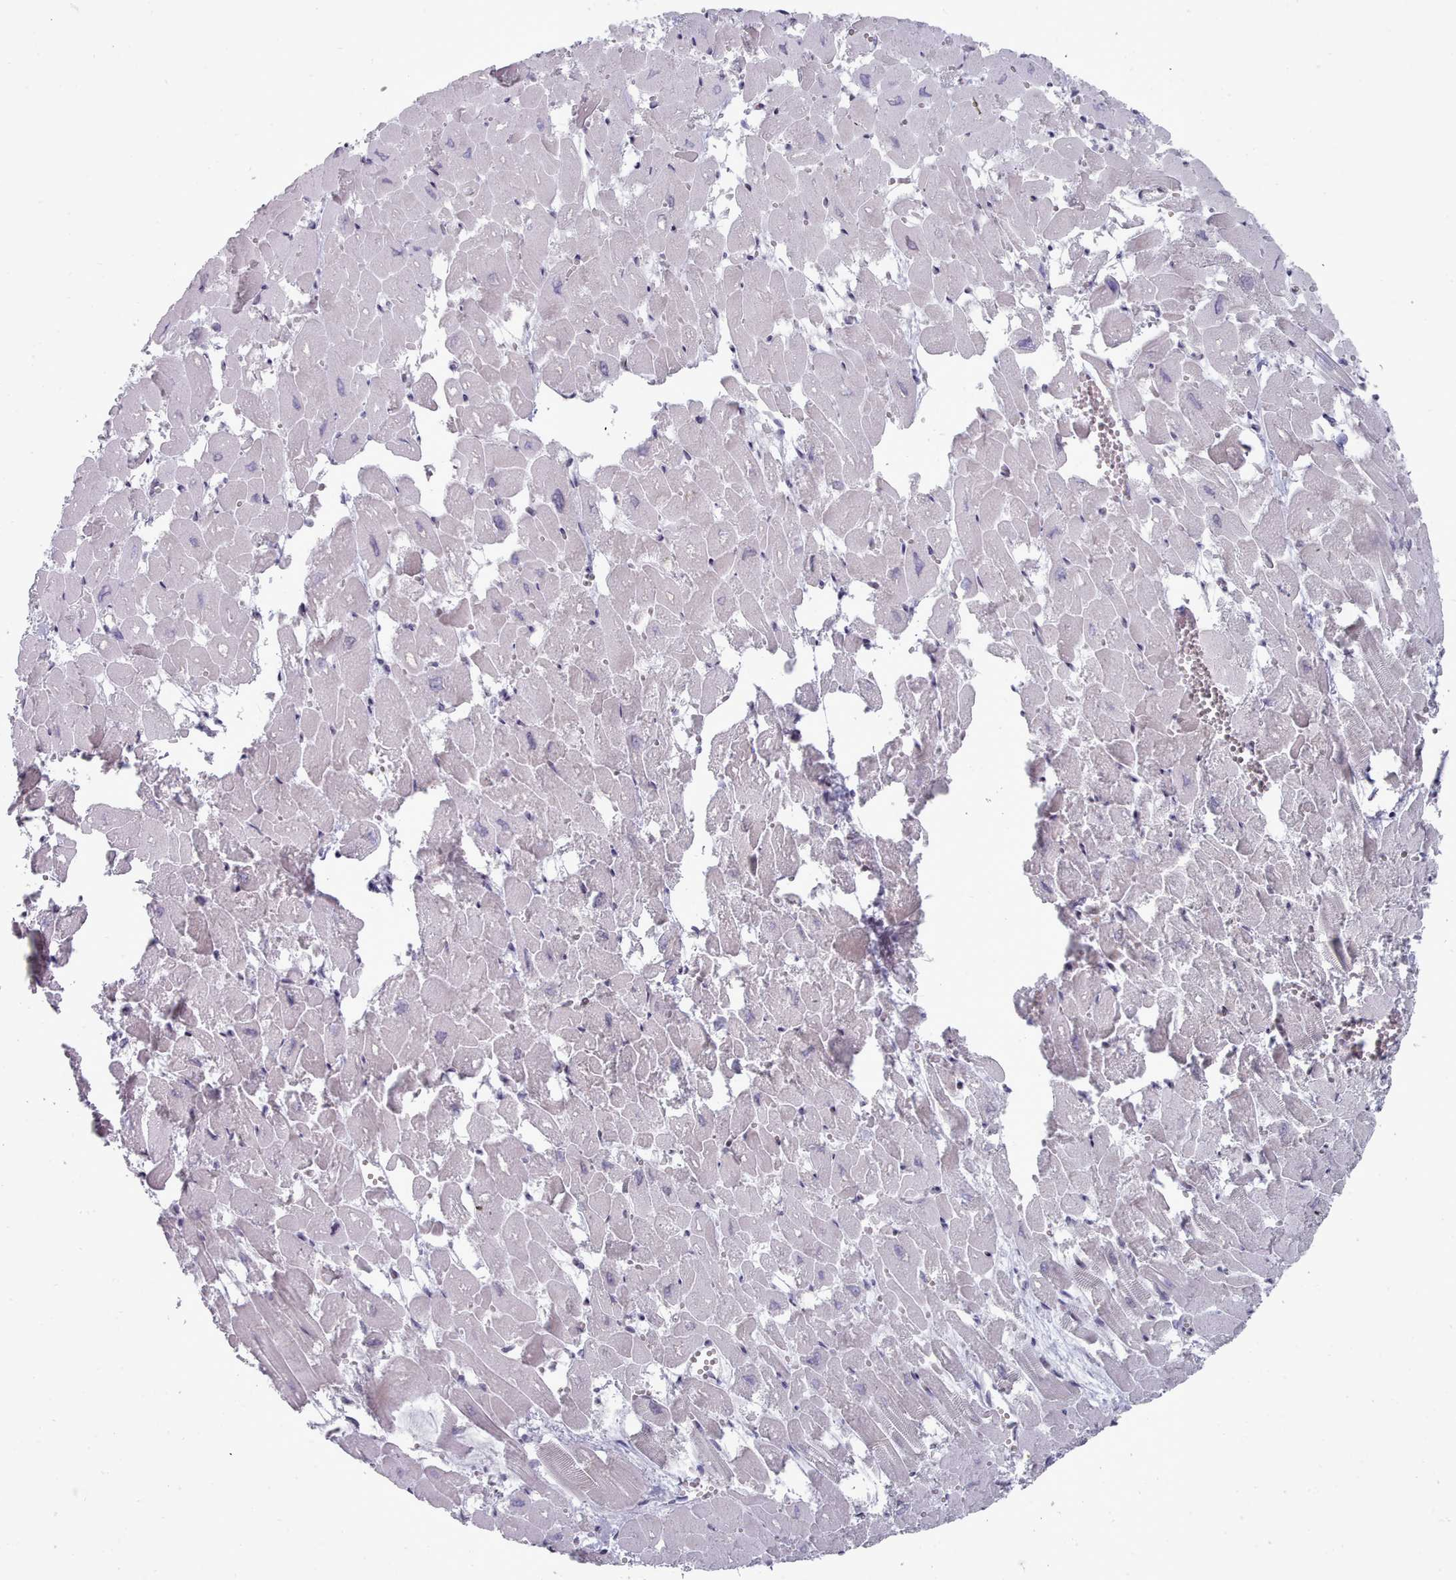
{"staining": {"intensity": "negative", "quantity": "none", "location": "none"}, "tissue": "heart muscle", "cell_type": "Cardiomyocytes", "image_type": "normal", "snomed": [{"axis": "morphology", "description": "Normal tissue, NOS"}, {"axis": "topography", "description": "Heart"}], "caption": "The immunohistochemistry photomicrograph has no significant positivity in cardiomyocytes of heart muscle.", "gene": "GINS1", "patient": {"sex": "male", "age": 54}}